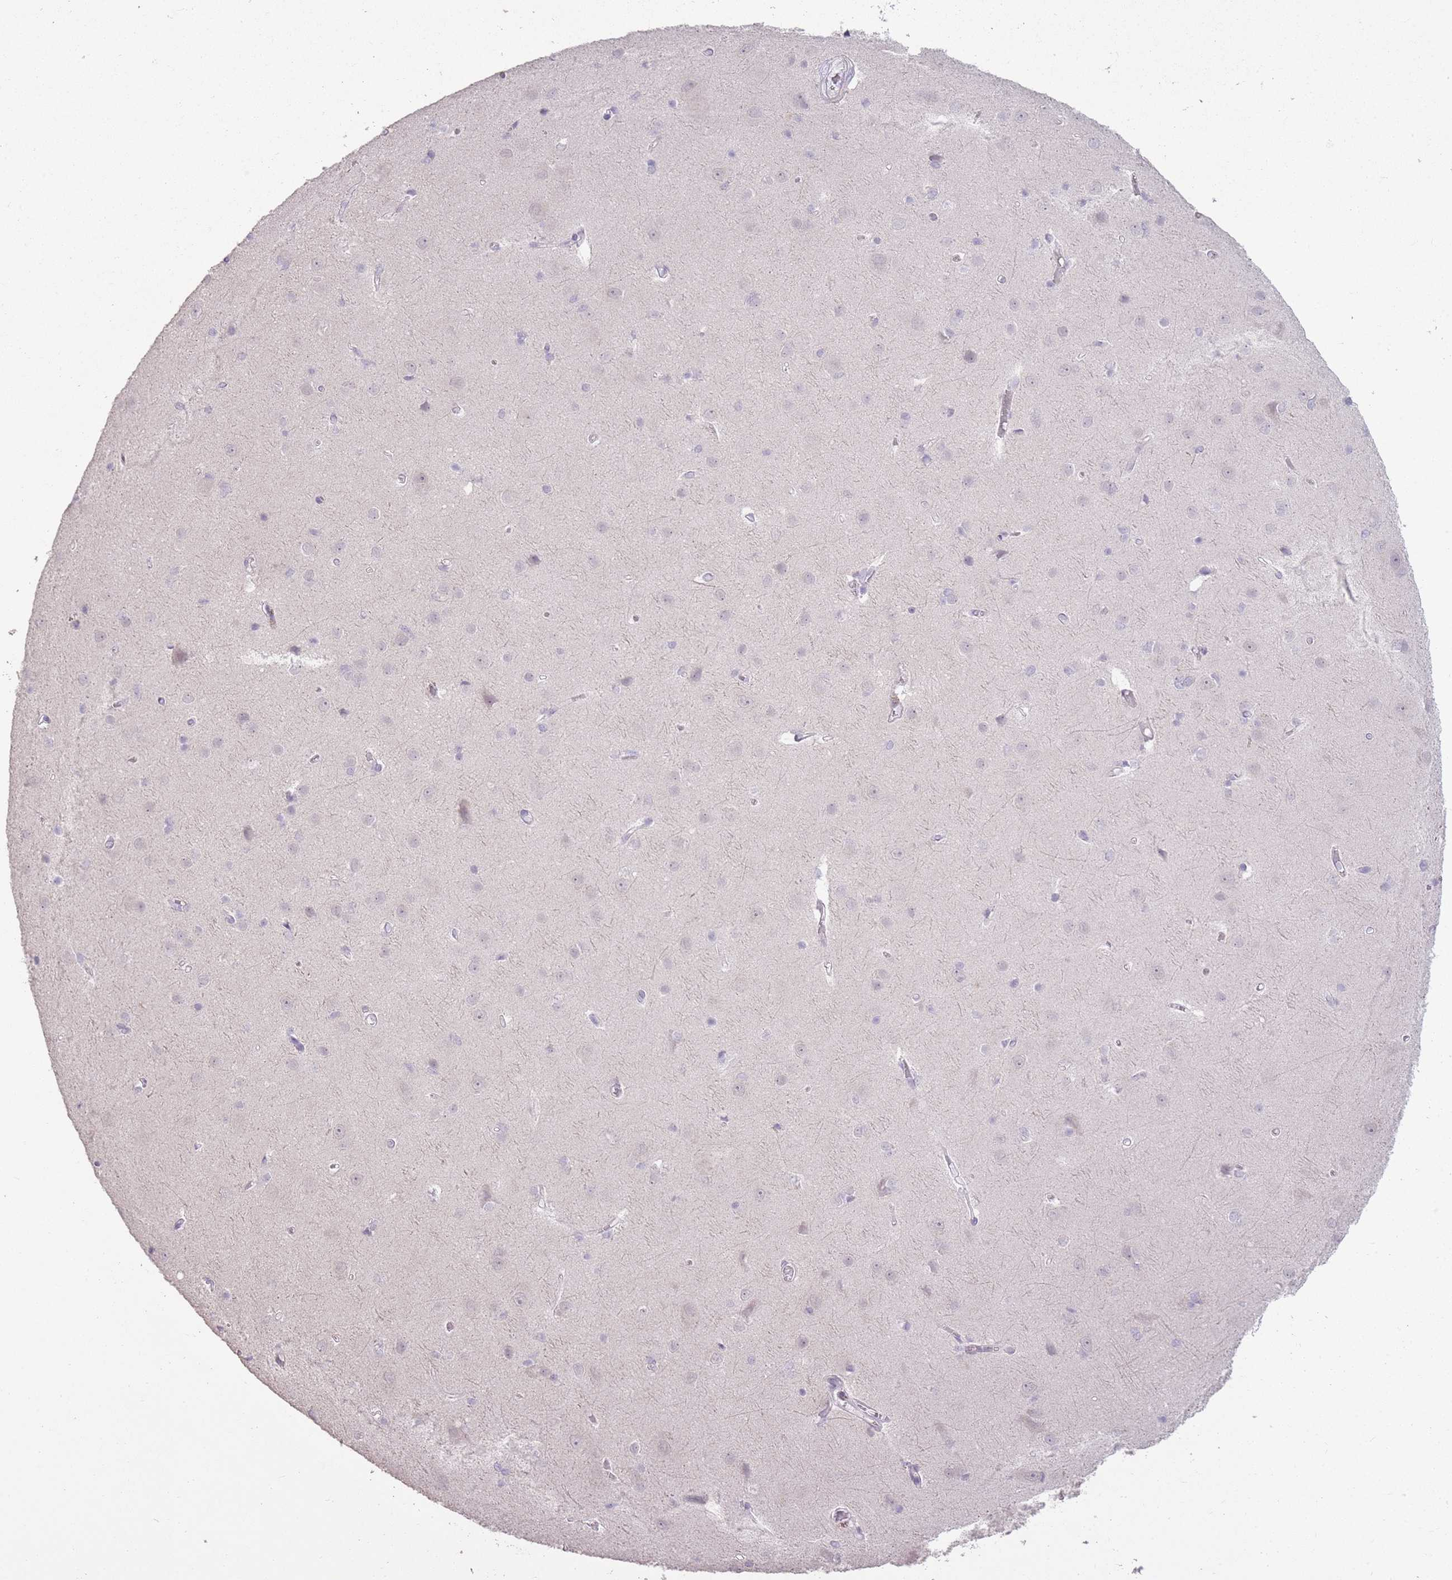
{"staining": {"intensity": "negative", "quantity": "none", "location": "none"}, "tissue": "cerebral cortex", "cell_type": "Endothelial cells", "image_type": "normal", "snomed": [{"axis": "morphology", "description": "Normal tissue, NOS"}, {"axis": "topography", "description": "Cerebral cortex"}], "caption": "The image exhibits no staining of endothelial cells in normal cerebral cortex. The staining was performed using DAB (3,3'-diaminobenzidine) to visualize the protein expression in brown, while the nuclei were stained in blue with hematoxylin (Magnification: 20x).", "gene": "ZBTB24", "patient": {"sex": "male", "age": 37}}